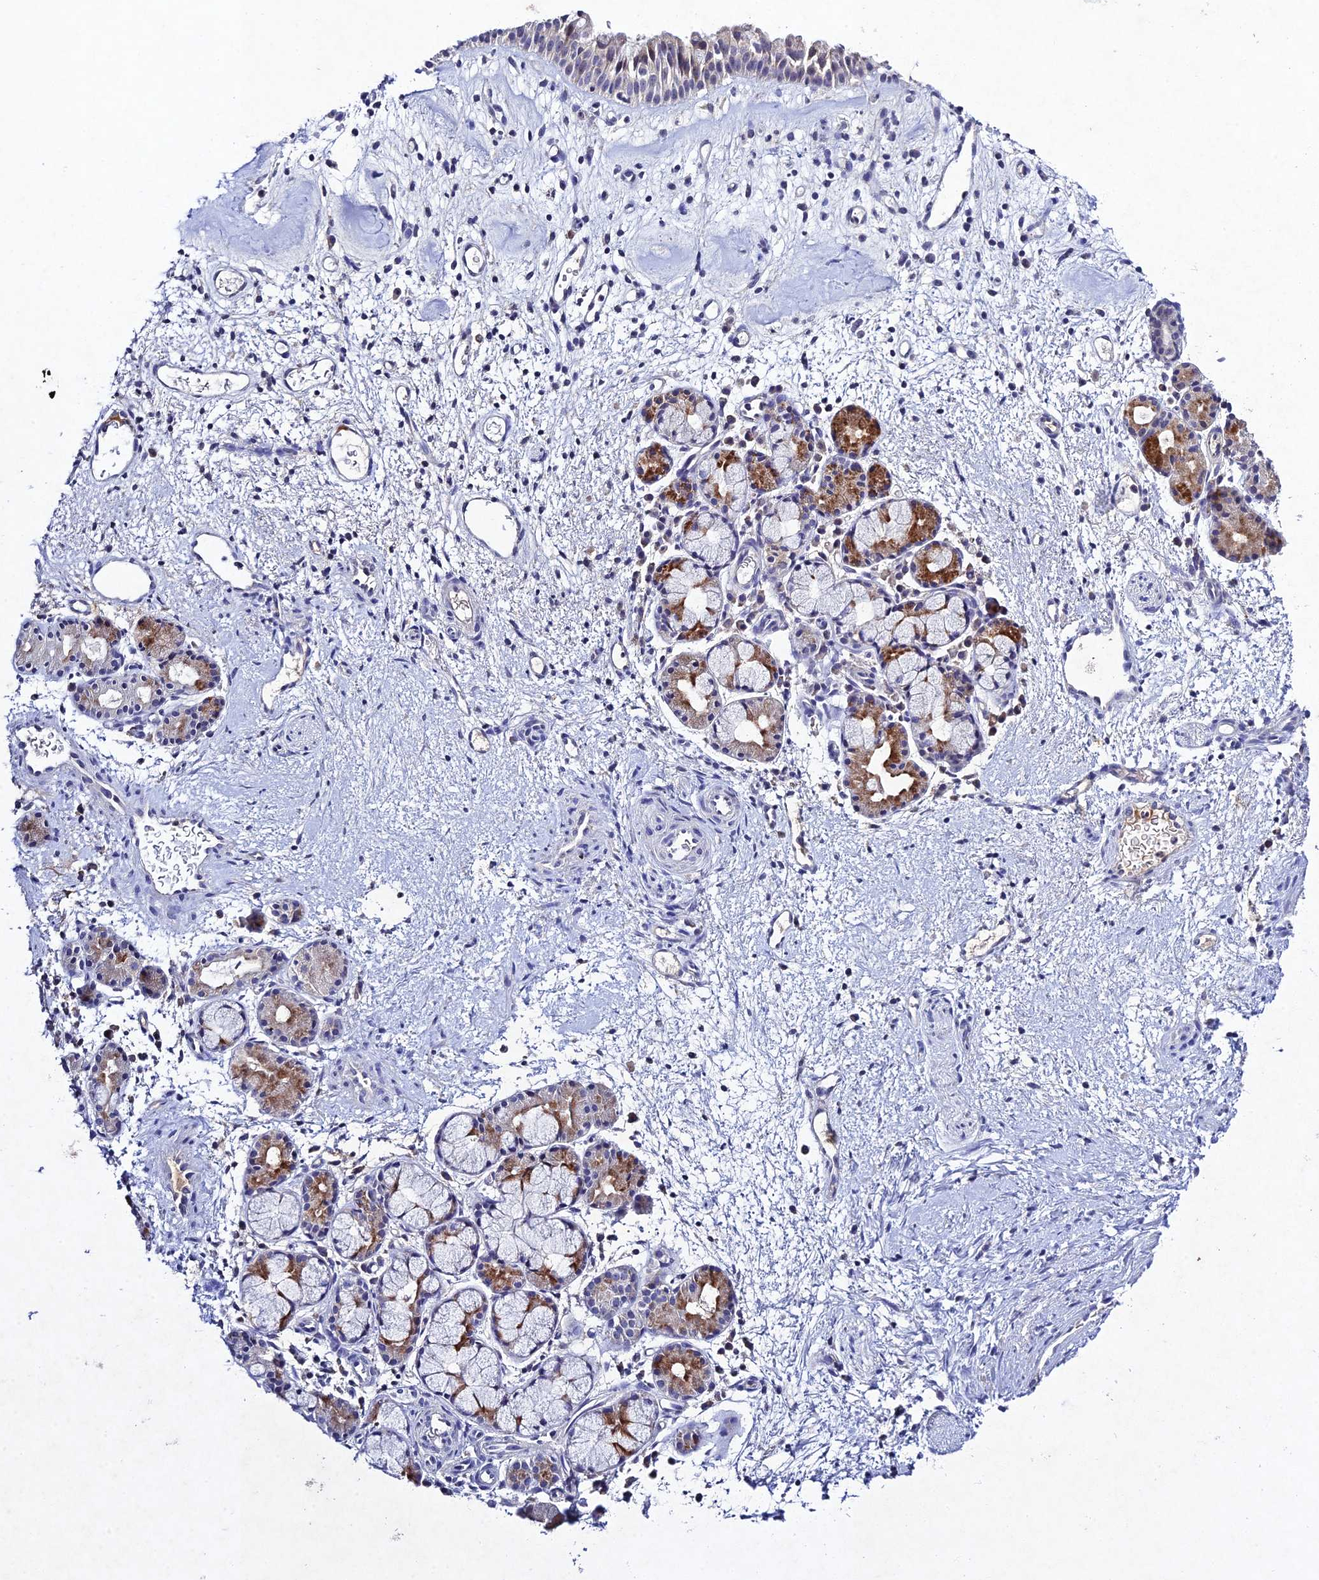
{"staining": {"intensity": "weak", "quantity": "<25%", "location": "cytoplasmic/membranous"}, "tissue": "nasopharynx", "cell_type": "Respiratory epithelial cells", "image_type": "normal", "snomed": [{"axis": "morphology", "description": "Normal tissue, NOS"}, {"axis": "topography", "description": "Nasopharynx"}], "caption": "An immunohistochemistry (IHC) image of benign nasopharynx is shown. There is no staining in respiratory epithelial cells of nasopharynx. (Immunohistochemistry (ihc), brightfield microscopy, high magnification).", "gene": "CHST5", "patient": {"sex": "male", "age": 82}}